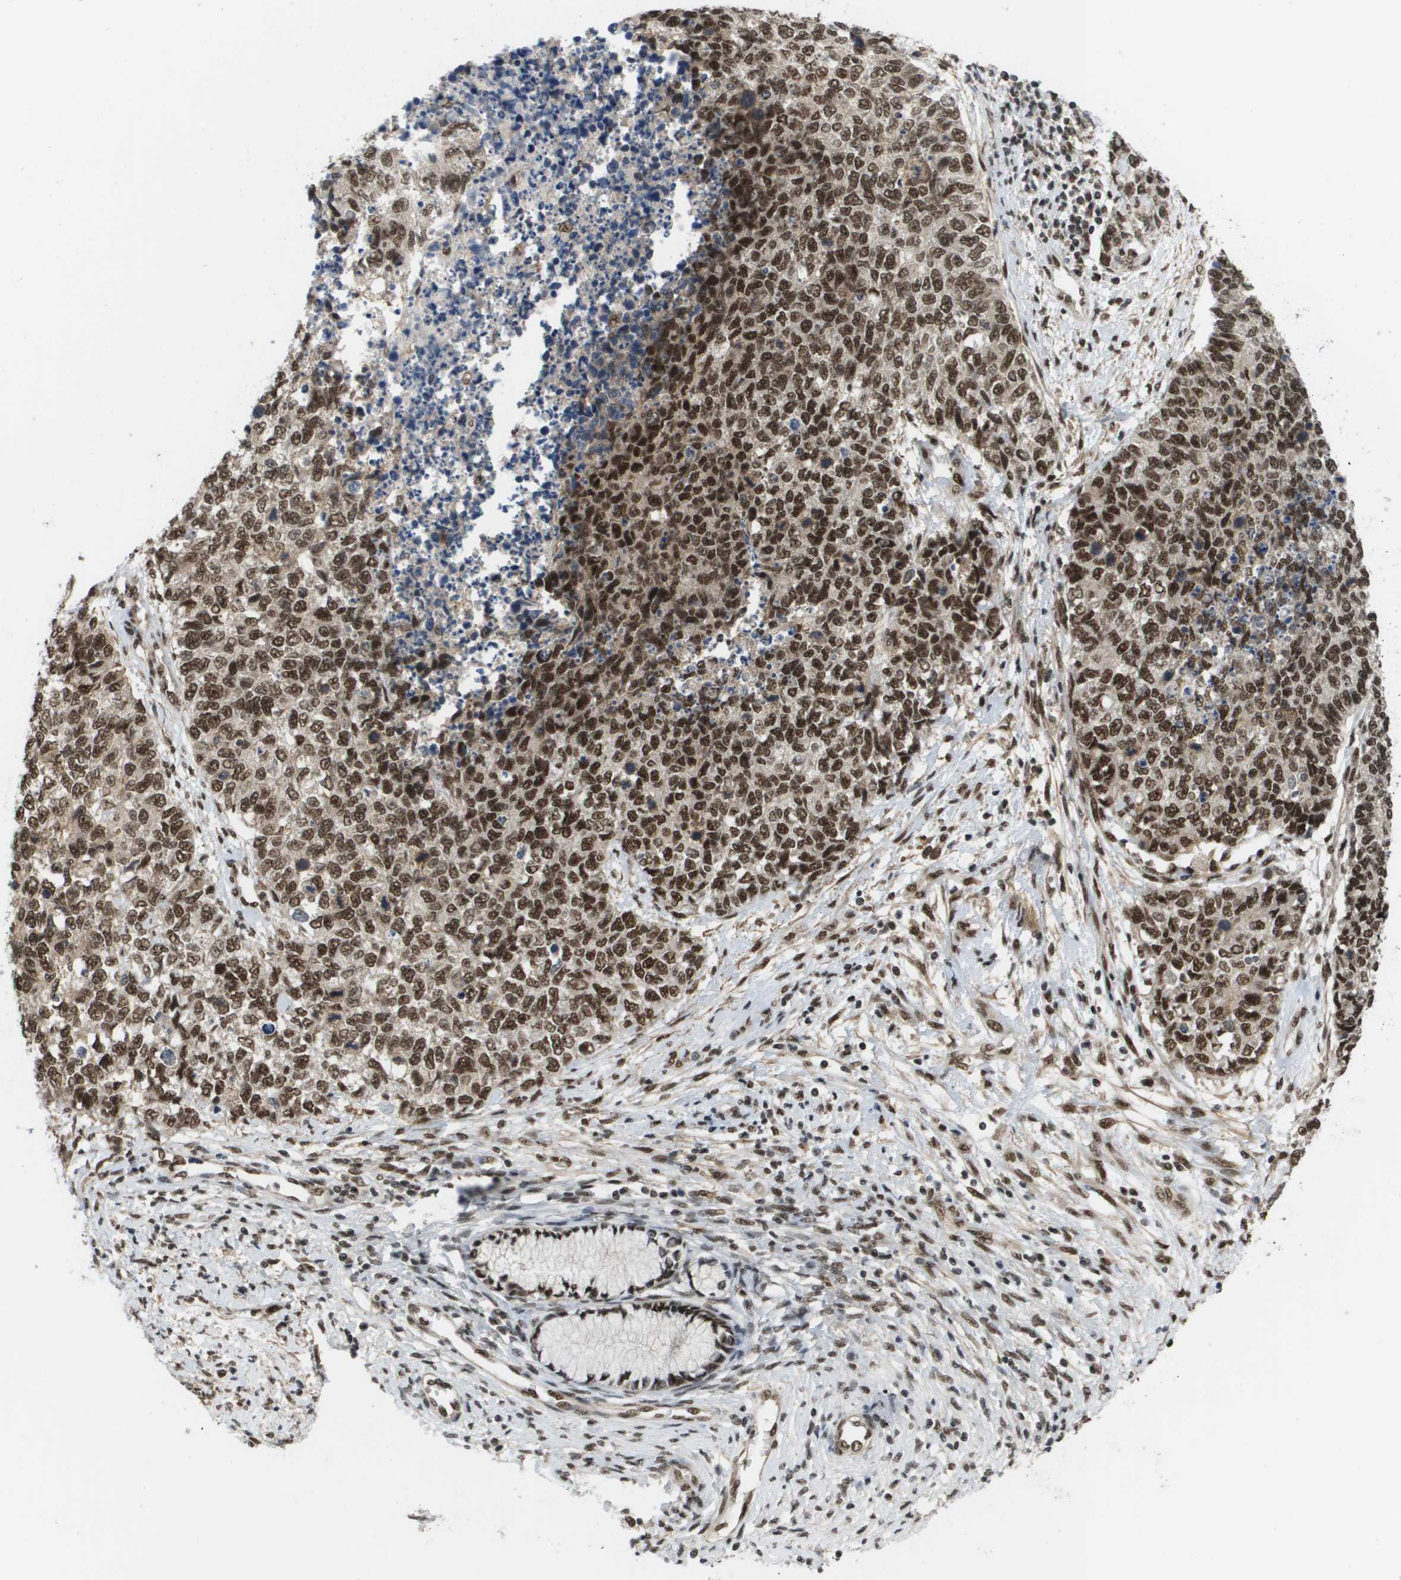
{"staining": {"intensity": "strong", "quantity": ">75%", "location": "nuclear"}, "tissue": "cervical cancer", "cell_type": "Tumor cells", "image_type": "cancer", "snomed": [{"axis": "morphology", "description": "Squamous cell carcinoma, NOS"}, {"axis": "topography", "description": "Cervix"}], "caption": "IHC (DAB (3,3'-diaminobenzidine)) staining of human cervical cancer (squamous cell carcinoma) exhibits strong nuclear protein staining in about >75% of tumor cells. The protein is stained brown, and the nuclei are stained in blue (DAB (3,3'-diaminobenzidine) IHC with brightfield microscopy, high magnification).", "gene": "PRCC", "patient": {"sex": "female", "age": 63}}